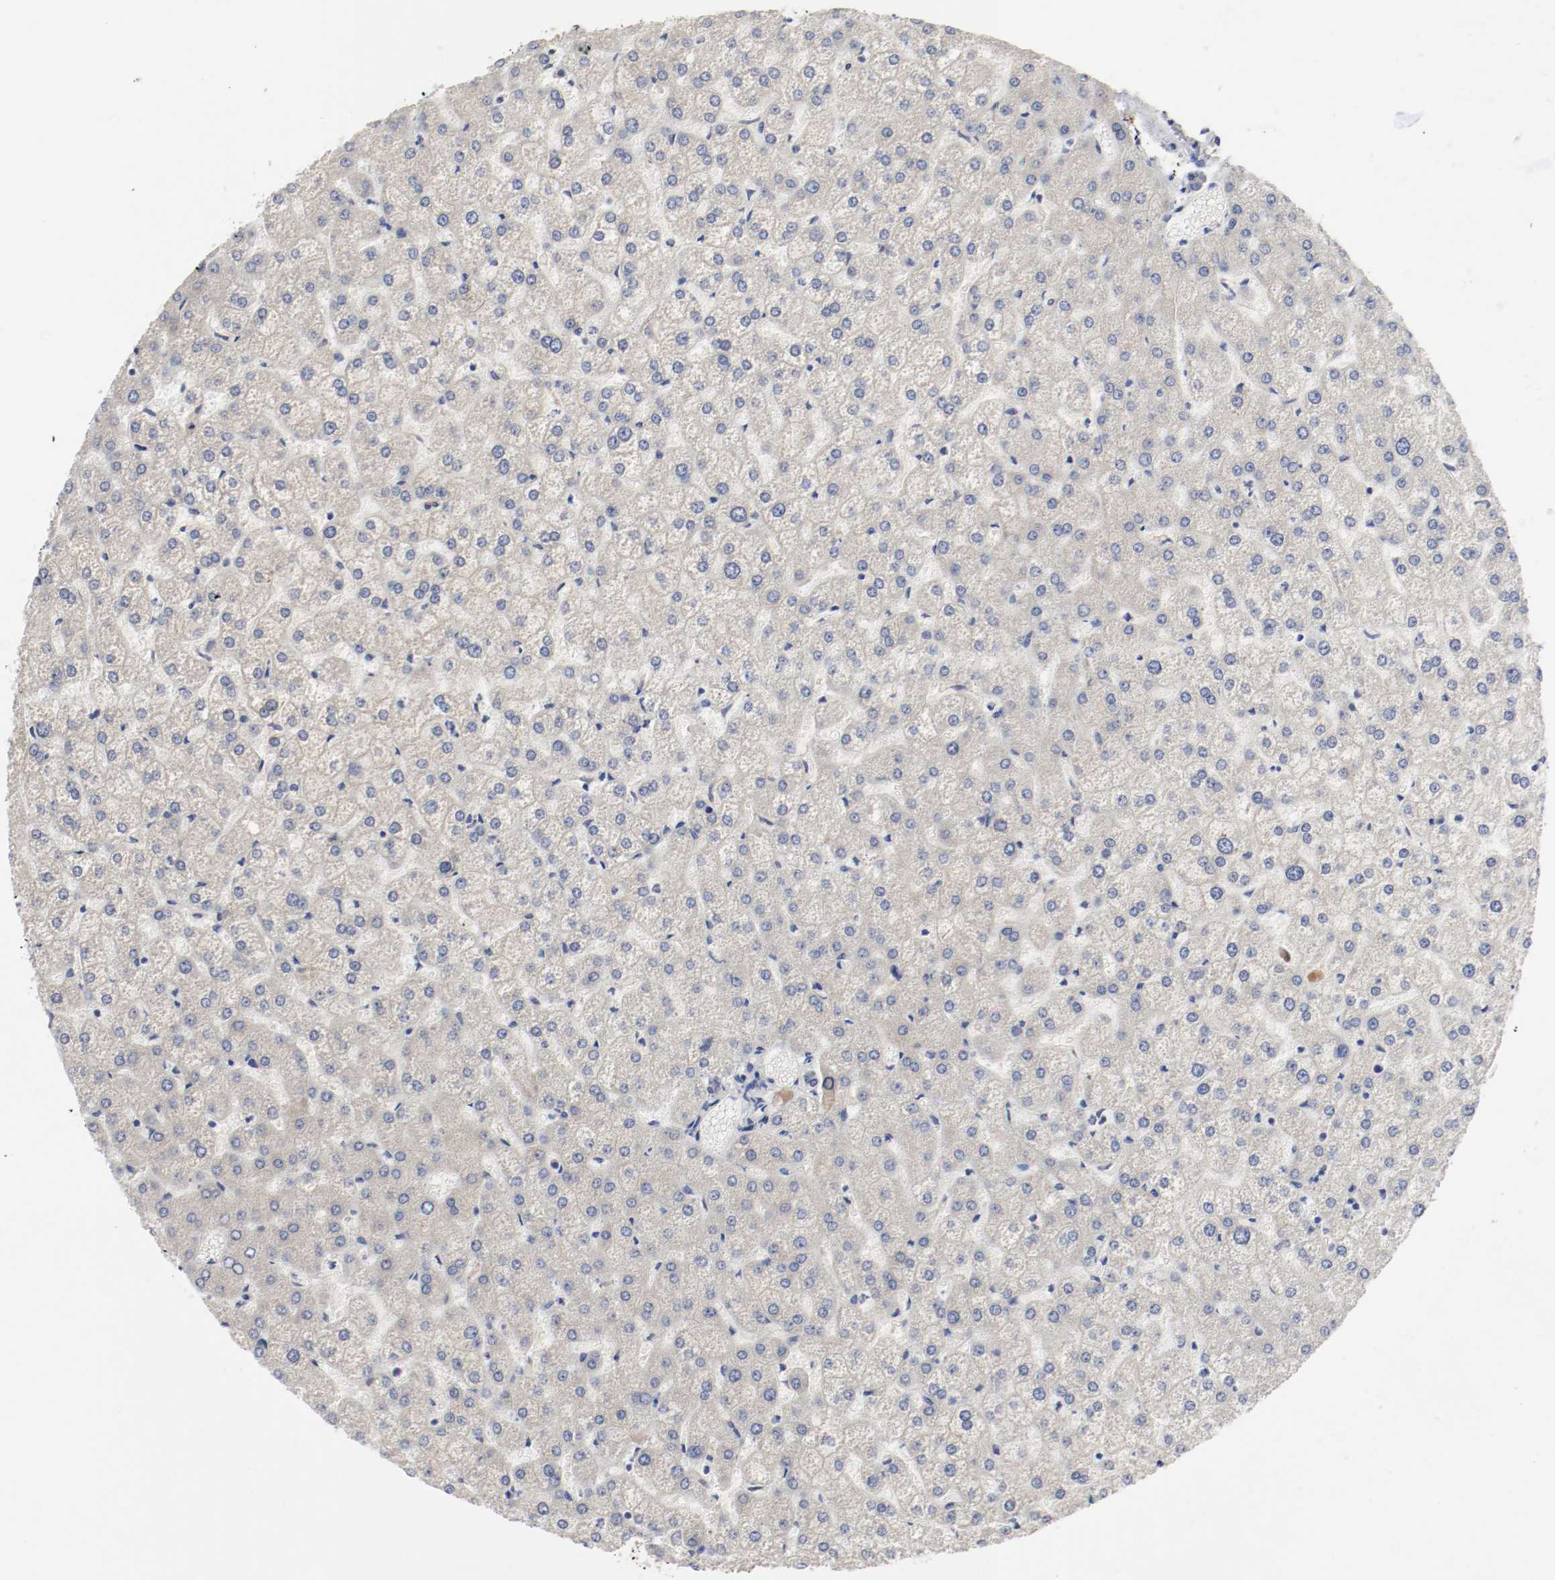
{"staining": {"intensity": "negative", "quantity": "none", "location": "none"}, "tissue": "liver", "cell_type": "Cholangiocytes", "image_type": "normal", "snomed": [{"axis": "morphology", "description": "Normal tissue, NOS"}, {"axis": "topography", "description": "Liver"}], "caption": "This is a photomicrograph of immunohistochemistry staining of benign liver, which shows no positivity in cholangiocytes. (Brightfield microscopy of DAB (3,3'-diaminobenzidine) immunohistochemistry (IHC) at high magnification).", "gene": "AFG3L2", "patient": {"sex": "female", "age": 32}}